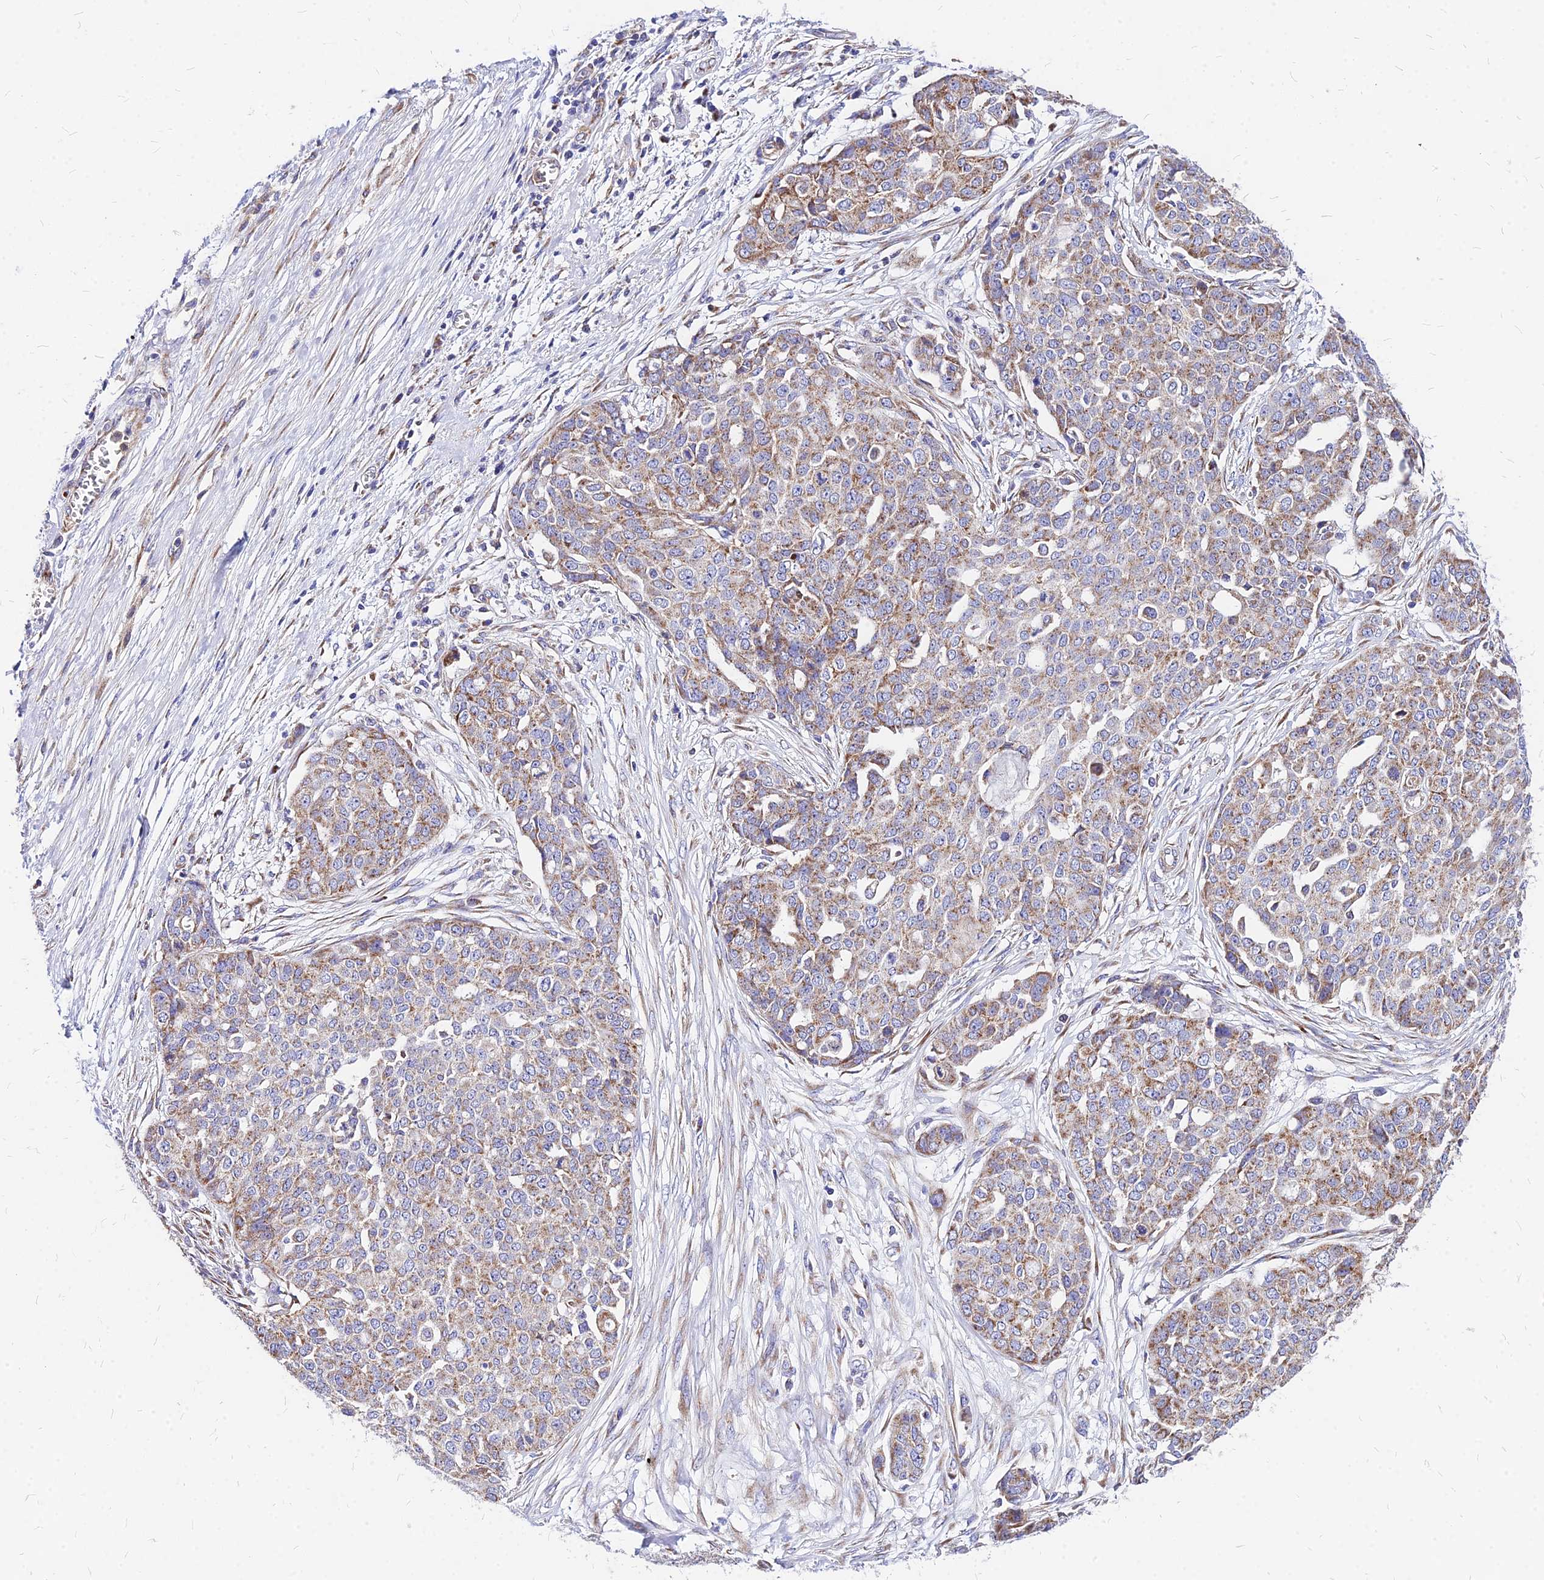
{"staining": {"intensity": "moderate", "quantity": ">75%", "location": "cytoplasmic/membranous"}, "tissue": "ovarian cancer", "cell_type": "Tumor cells", "image_type": "cancer", "snomed": [{"axis": "morphology", "description": "Cystadenocarcinoma, serous, NOS"}, {"axis": "topography", "description": "Soft tissue"}, {"axis": "topography", "description": "Ovary"}], "caption": "IHC photomicrograph of neoplastic tissue: ovarian cancer (serous cystadenocarcinoma) stained using immunohistochemistry (IHC) displays medium levels of moderate protein expression localized specifically in the cytoplasmic/membranous of tumor cells, appearing as a cytoplasmic/membranous brown color.", "gene": "MRPL3", "patient": {"sex": "female", "age": 57}}